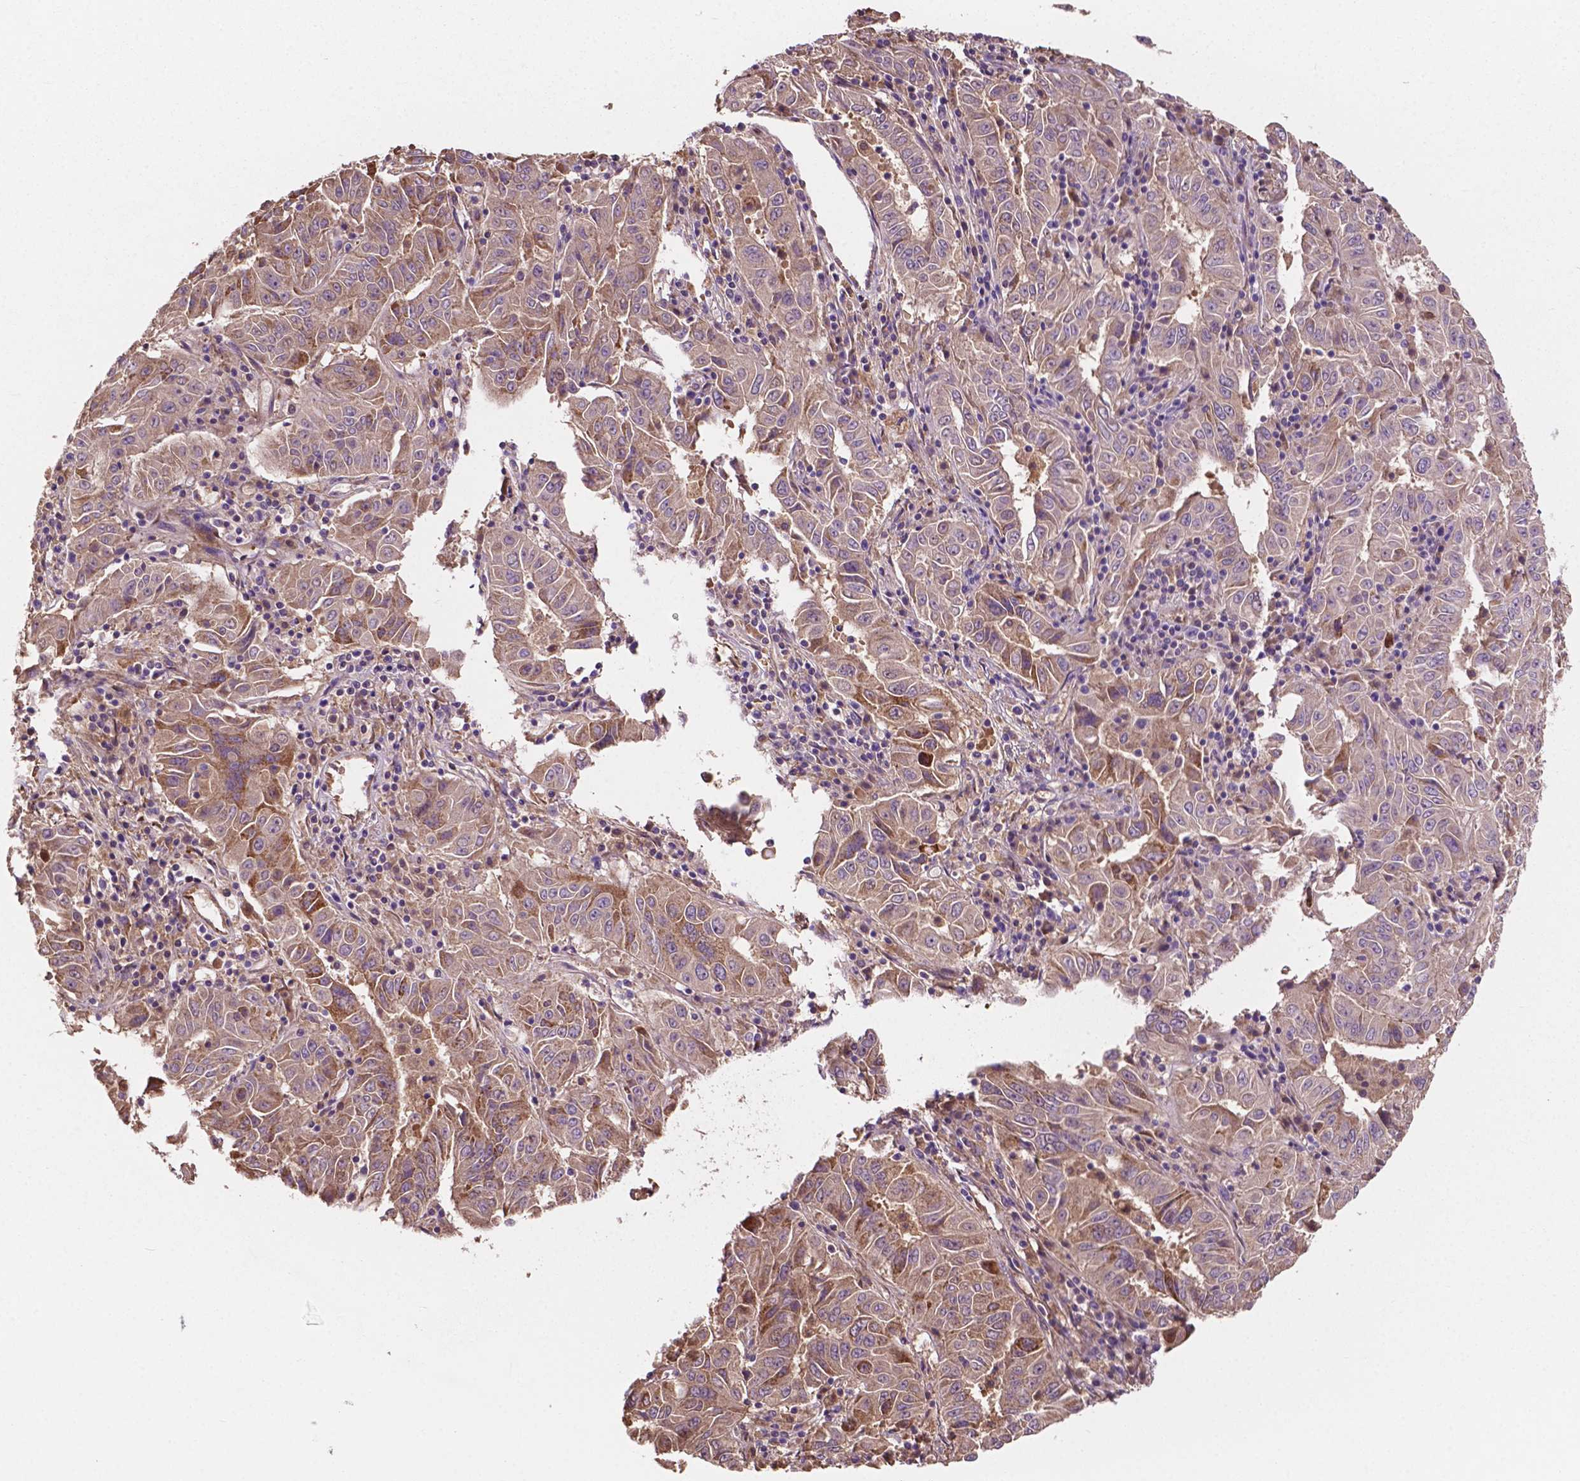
{"staining": {"intensity": "moderate", "quantity": "25%-75%", "location": "cytoplasmic/membranous"}, "tissue": "pancreatic cancer", "cell_type": "Tumor cells", "image_type": "cancer", "snomed": [{"axis": "morphology", "description": "Adenocarcinoma, NOS"}, {"axis": "topography", "description": "Pancreas"}], "caption": "DAB (3,3'-diaminobenzidine) immunohistochemical staining of adenocarcinoma (pancreatic) displays moderate cytoplasmic/membranous protein staining in about 25%-75% of tumor cells. The protein of interest is shown in brown color, while the nuclei are stained blue.", "gene": "GJA9", "patient": {"sex": "male", "age": 63}}